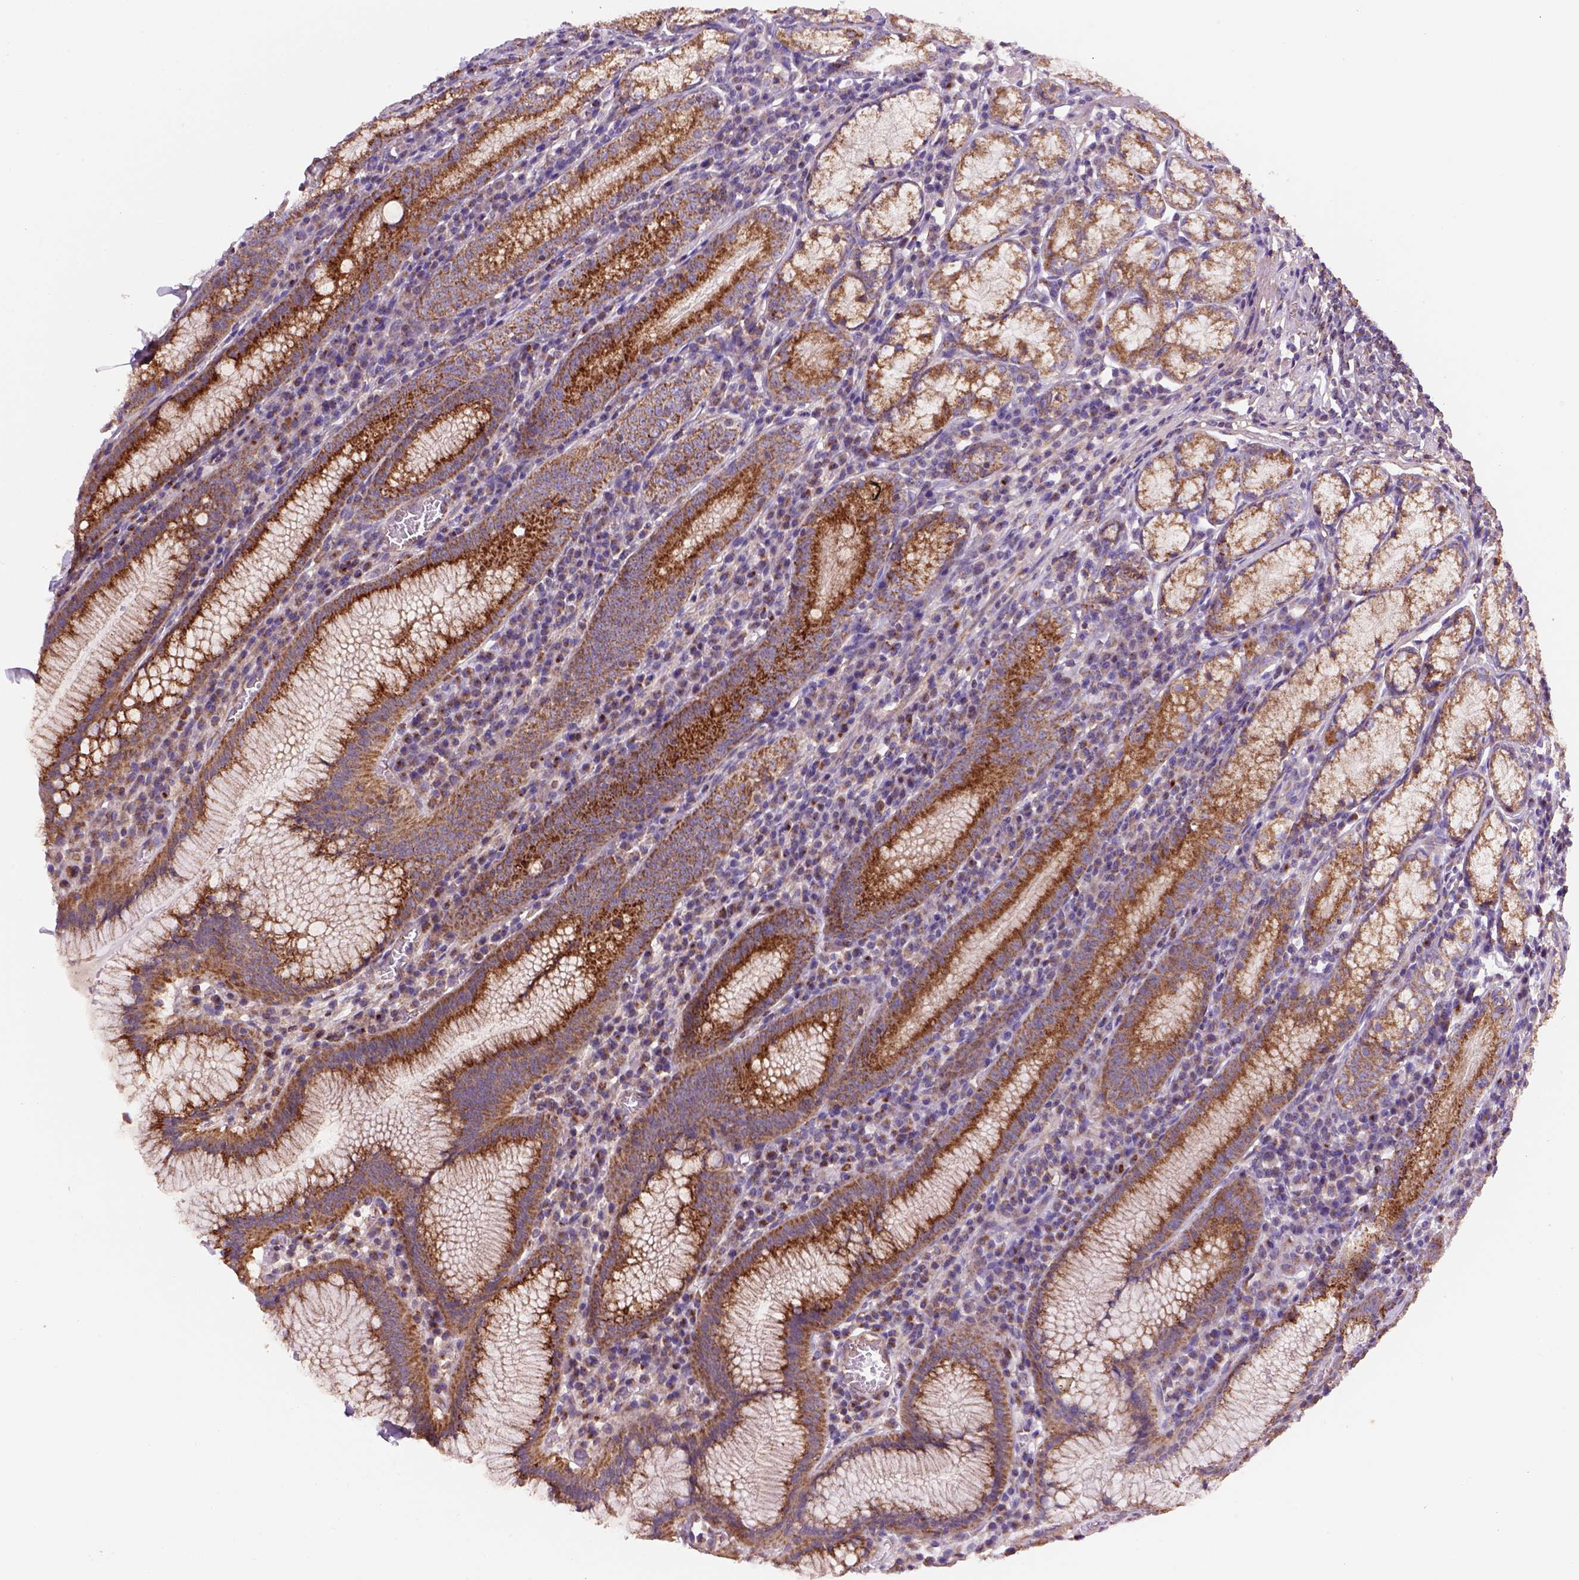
{"staining": {"intensity": "strong", "quantity": "25%-75%", "location": "cytoplasmic/membranous"}, "tissue": "stomach", "cell_type": "Glandular cells", "image_type": "normal", "snomed": [{"axis": "morphology", "description": "Normal tissue, NOS"}, {"axis": "topography", "description": "Stomach"}], "caption": "IHC of benign human stomach displays high levels of strong cytoplasmic/membranous positivity in about 25%-75% of glandular cells.", "gene": "WARS2", "patient": {"sex": "male", "age": 55}}